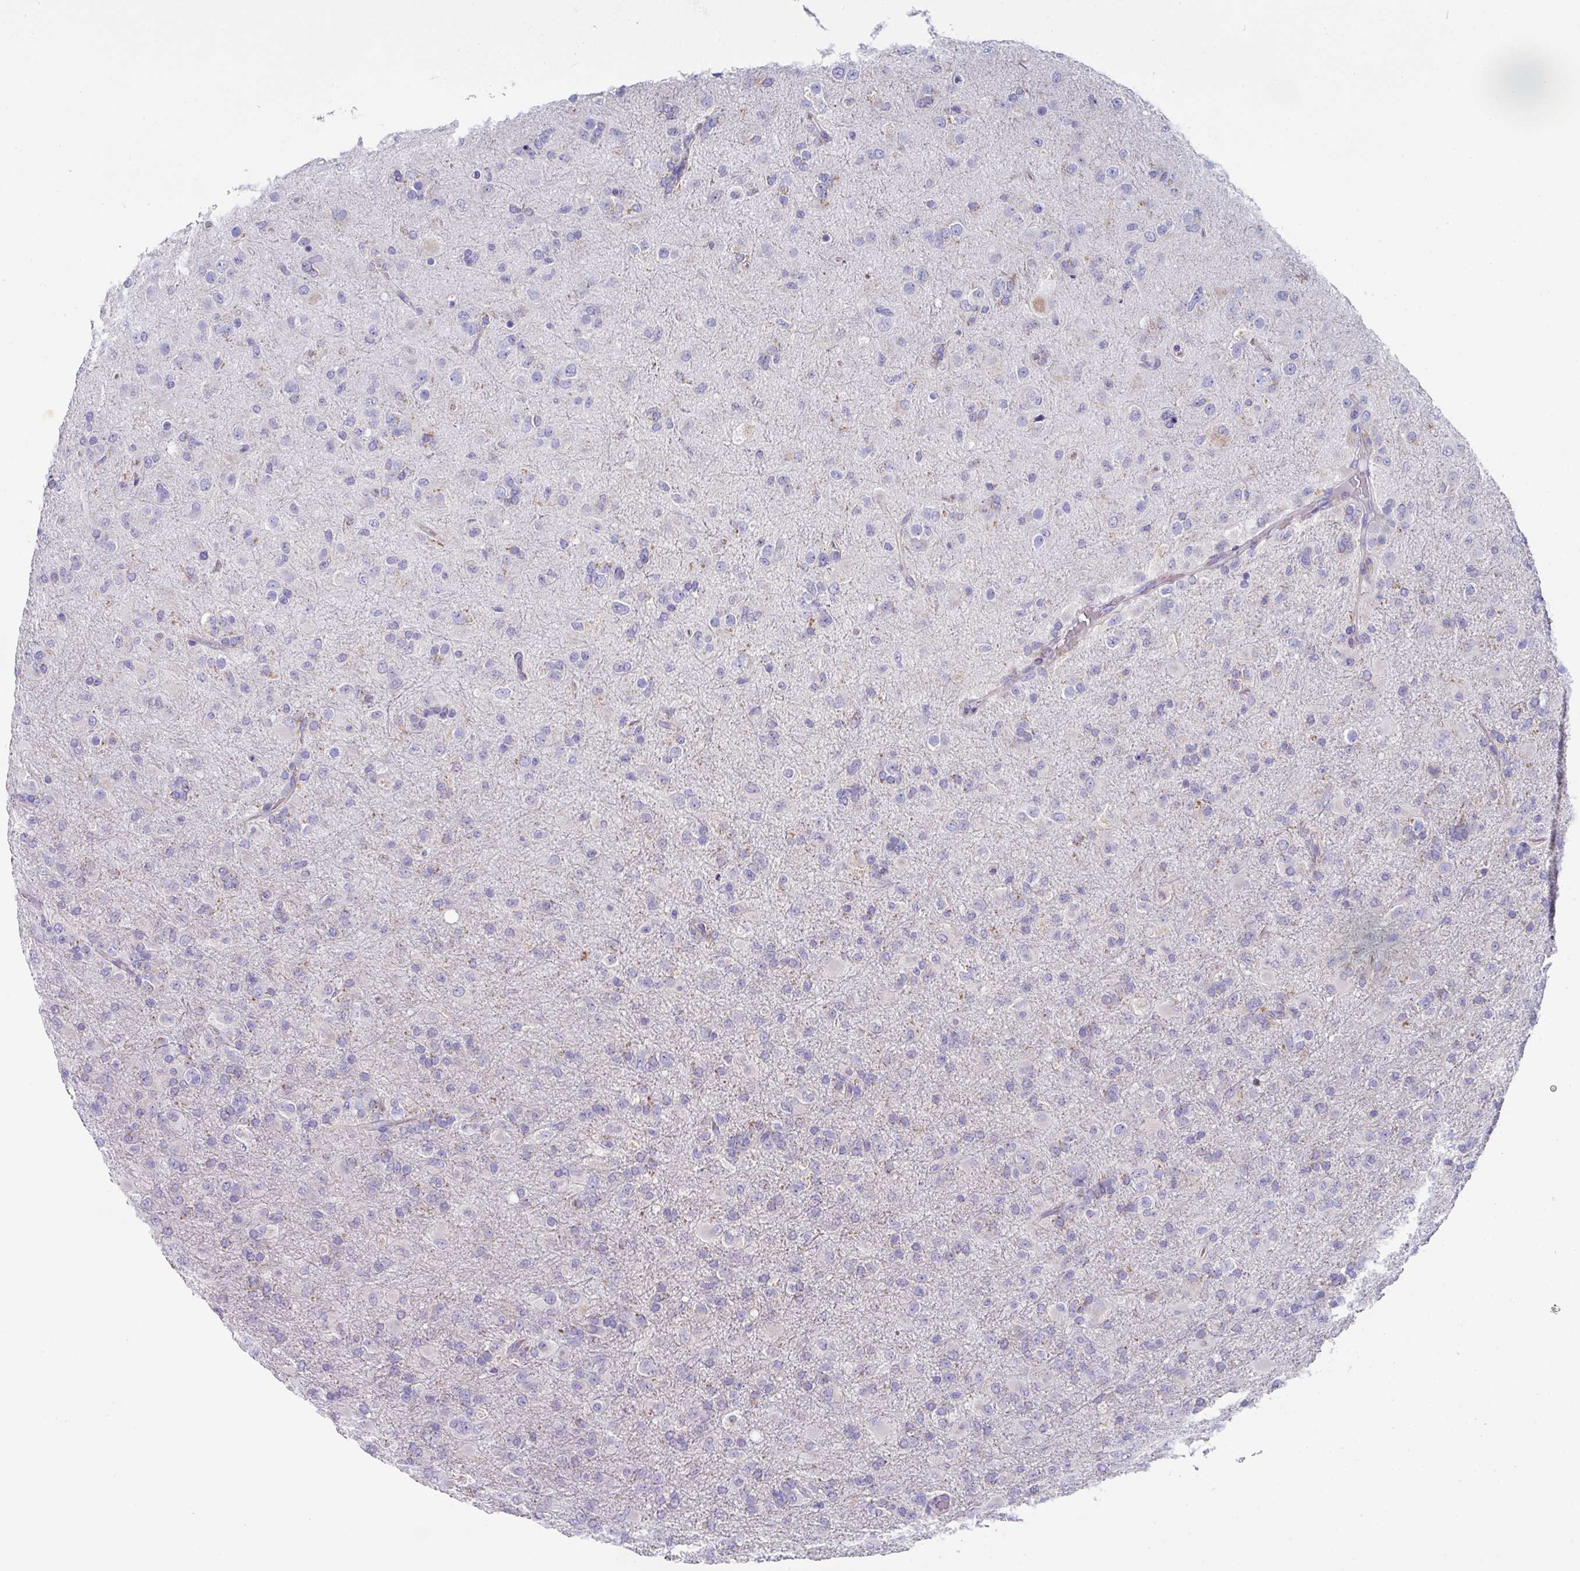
{"staining": {"intensity": "weak", "quantity": "<25%", "location": "cytoplasmic/membranous"}, "tissue": "glioma", "cell_type": "Tumor cells", "image_type": "cancer", "snomed": [{"axis": "morphology", "description": "Glioma, malignant, Low grade"}, {"axis": "topography", "description": "Brain"}], "caption": "Protein analysis of malignant glioma (low-grade) shows no significant positivity in tumor cells.", "gene": "CLDN1", "patient": {"sex": "male", "age": 65}}